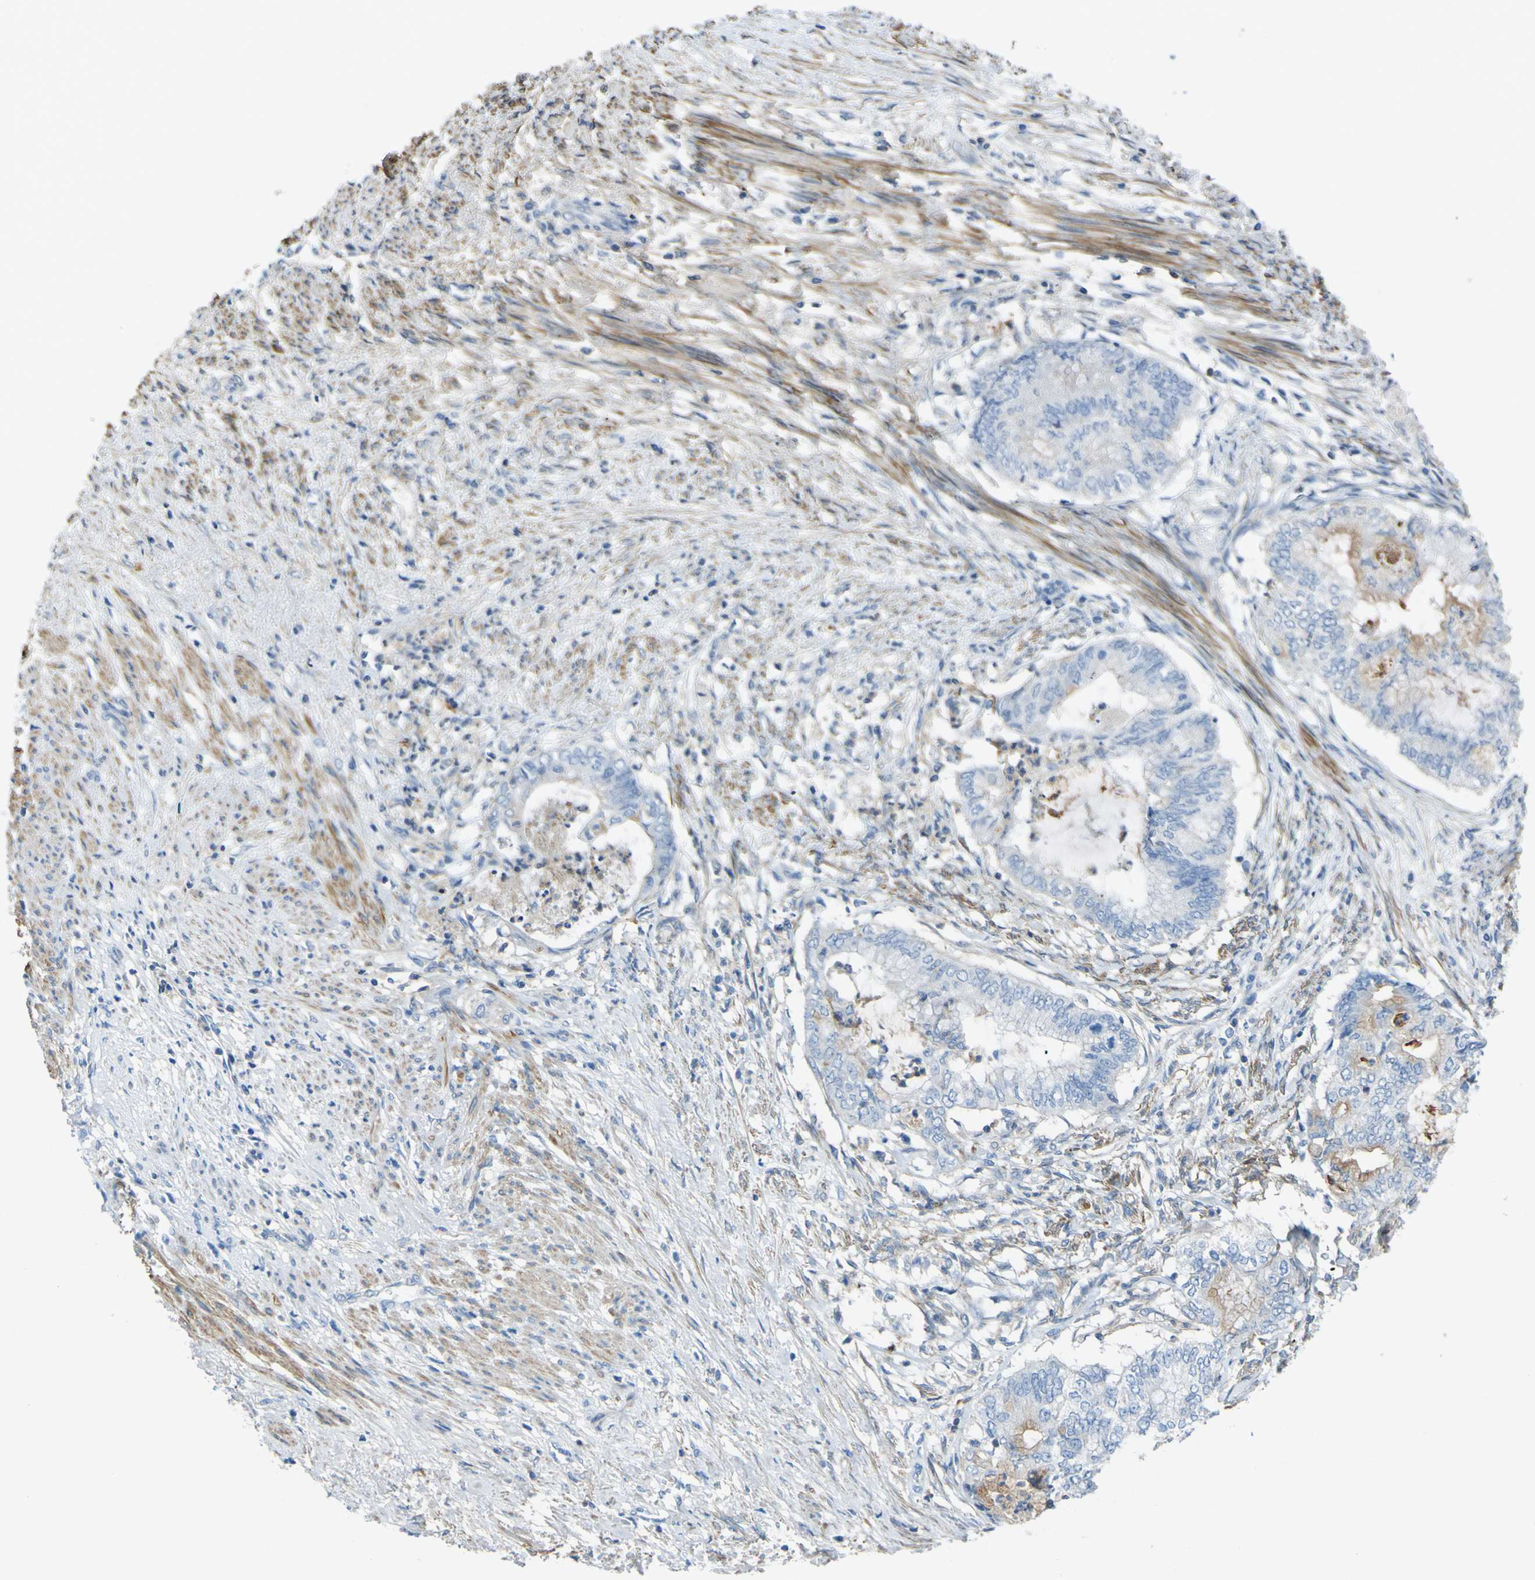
{"staining": {"intensity": "negative", "quantity": "none", "location": "none"}, "tissue": "endometrial cancer", "cell_type": "Tumor cells", "image_type": "cancer", "snomed": [{"axis": "morphology", "description": "Necrosis, NOS"}, {"axis": "morphology", "description": "Adenocarcinoma, NOS"}, {"axis": "topography", "description": "Endometrium"}], "caption": "This is an IHC photomicrograph of human endometrial cancer. There is no expression in tumor cells.", "gene": "OGN", "patient": {"sex": "female", "age": 79}}